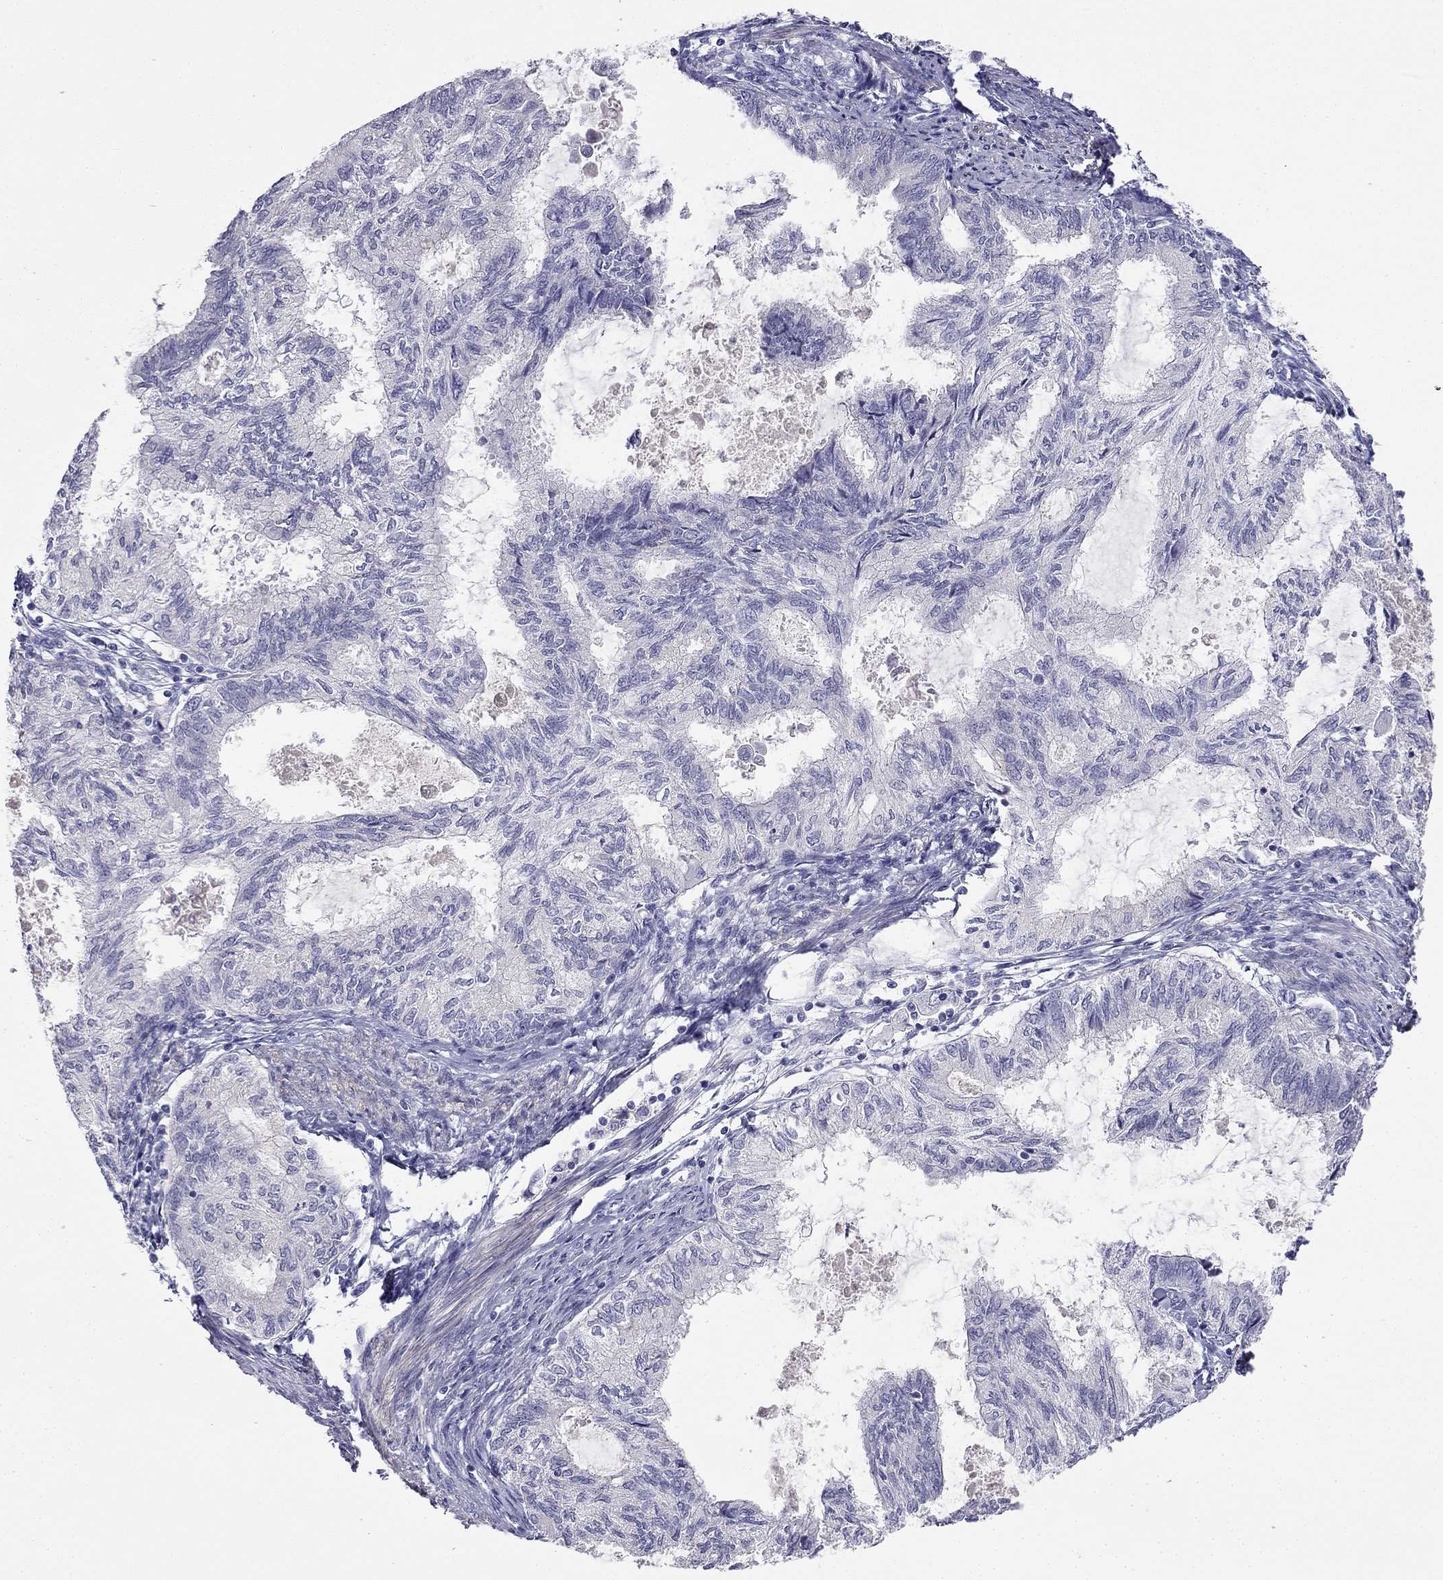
{"staining": {"intensity": "negative", "quantity": "none", "location": "none"}, "tissue": "endometrial cancer", "cell_type": "Tumor cells", "image_type": "cancer", "snomed": [{"axis": "morphology", "description": "Adenocarcinoma, NOS"}, {"axis": "topography", "description": "Endometrium"}], "caption": "Protein analysis of endometrial cancer (adenocarcinoma) displays no significant positivity in tumor cells.", "gene": "C16orf89", "patient": {"sex": "female", "age": 86}}